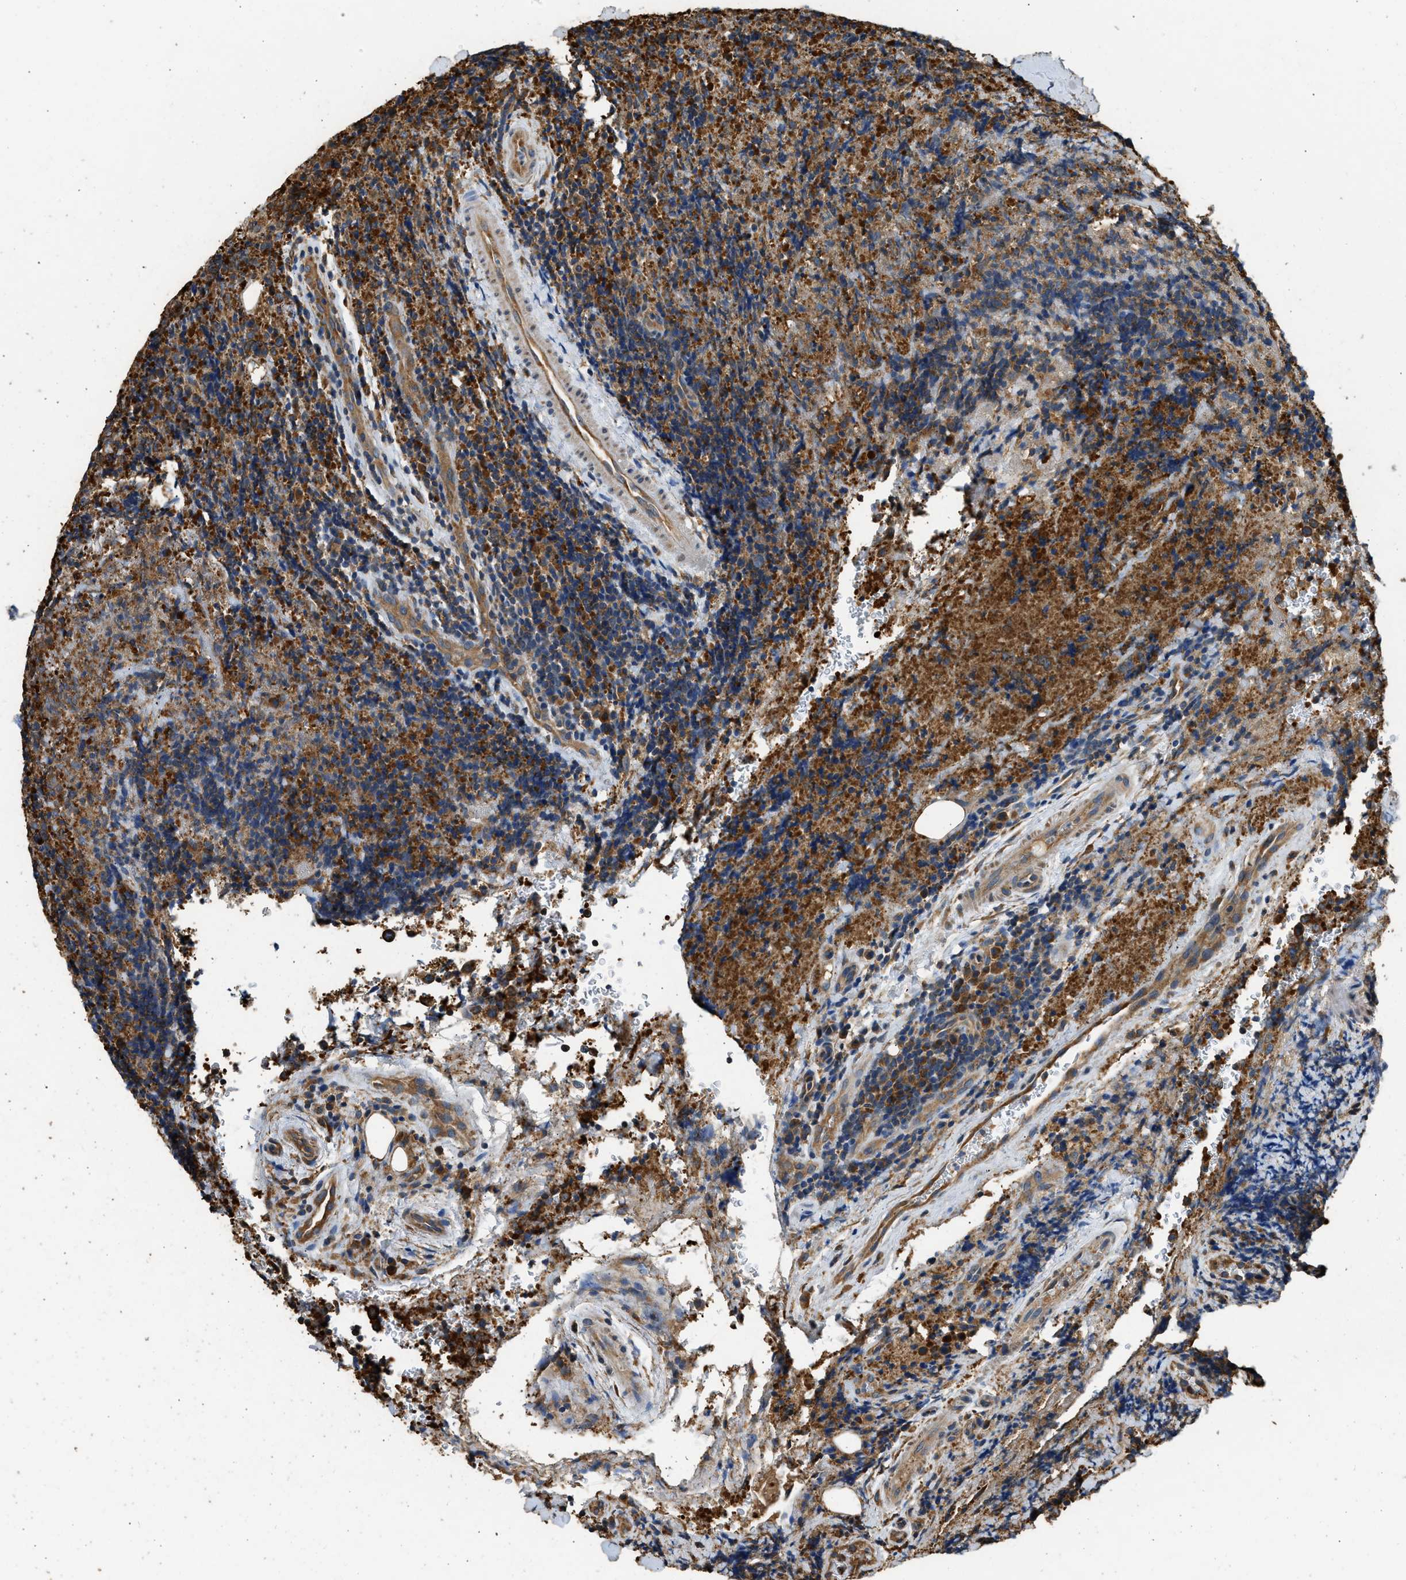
{"staining": {"intensity": "strong", "quantity": "25%-75%", "location": "cytoplasmic/membranous"}, "tissue": "lymphoma", "cell_type": "Tumor cells", "image_type": "cancer", "snomed": [{"axis": "morphology", "description": "Malignant lymphoma, non-Hodgkin's type, High grade"}, {"axis": "topography", "description": "Tonsil"}], "caption": "The immunohistochemical stain highlights strong cytoplasmic/membranous staining in tumor cells of high-grade malignant lymphoma, non-Hodgkin's type tissue. The staining is performed using DAB (3,3'-diaminobenzidine) brown chromogen to label protein expression. The nuclei are counter-stained blue using hematoxylin.", "gene": "SLC36A4", "patient": {"sex": "female", "age": 36}}